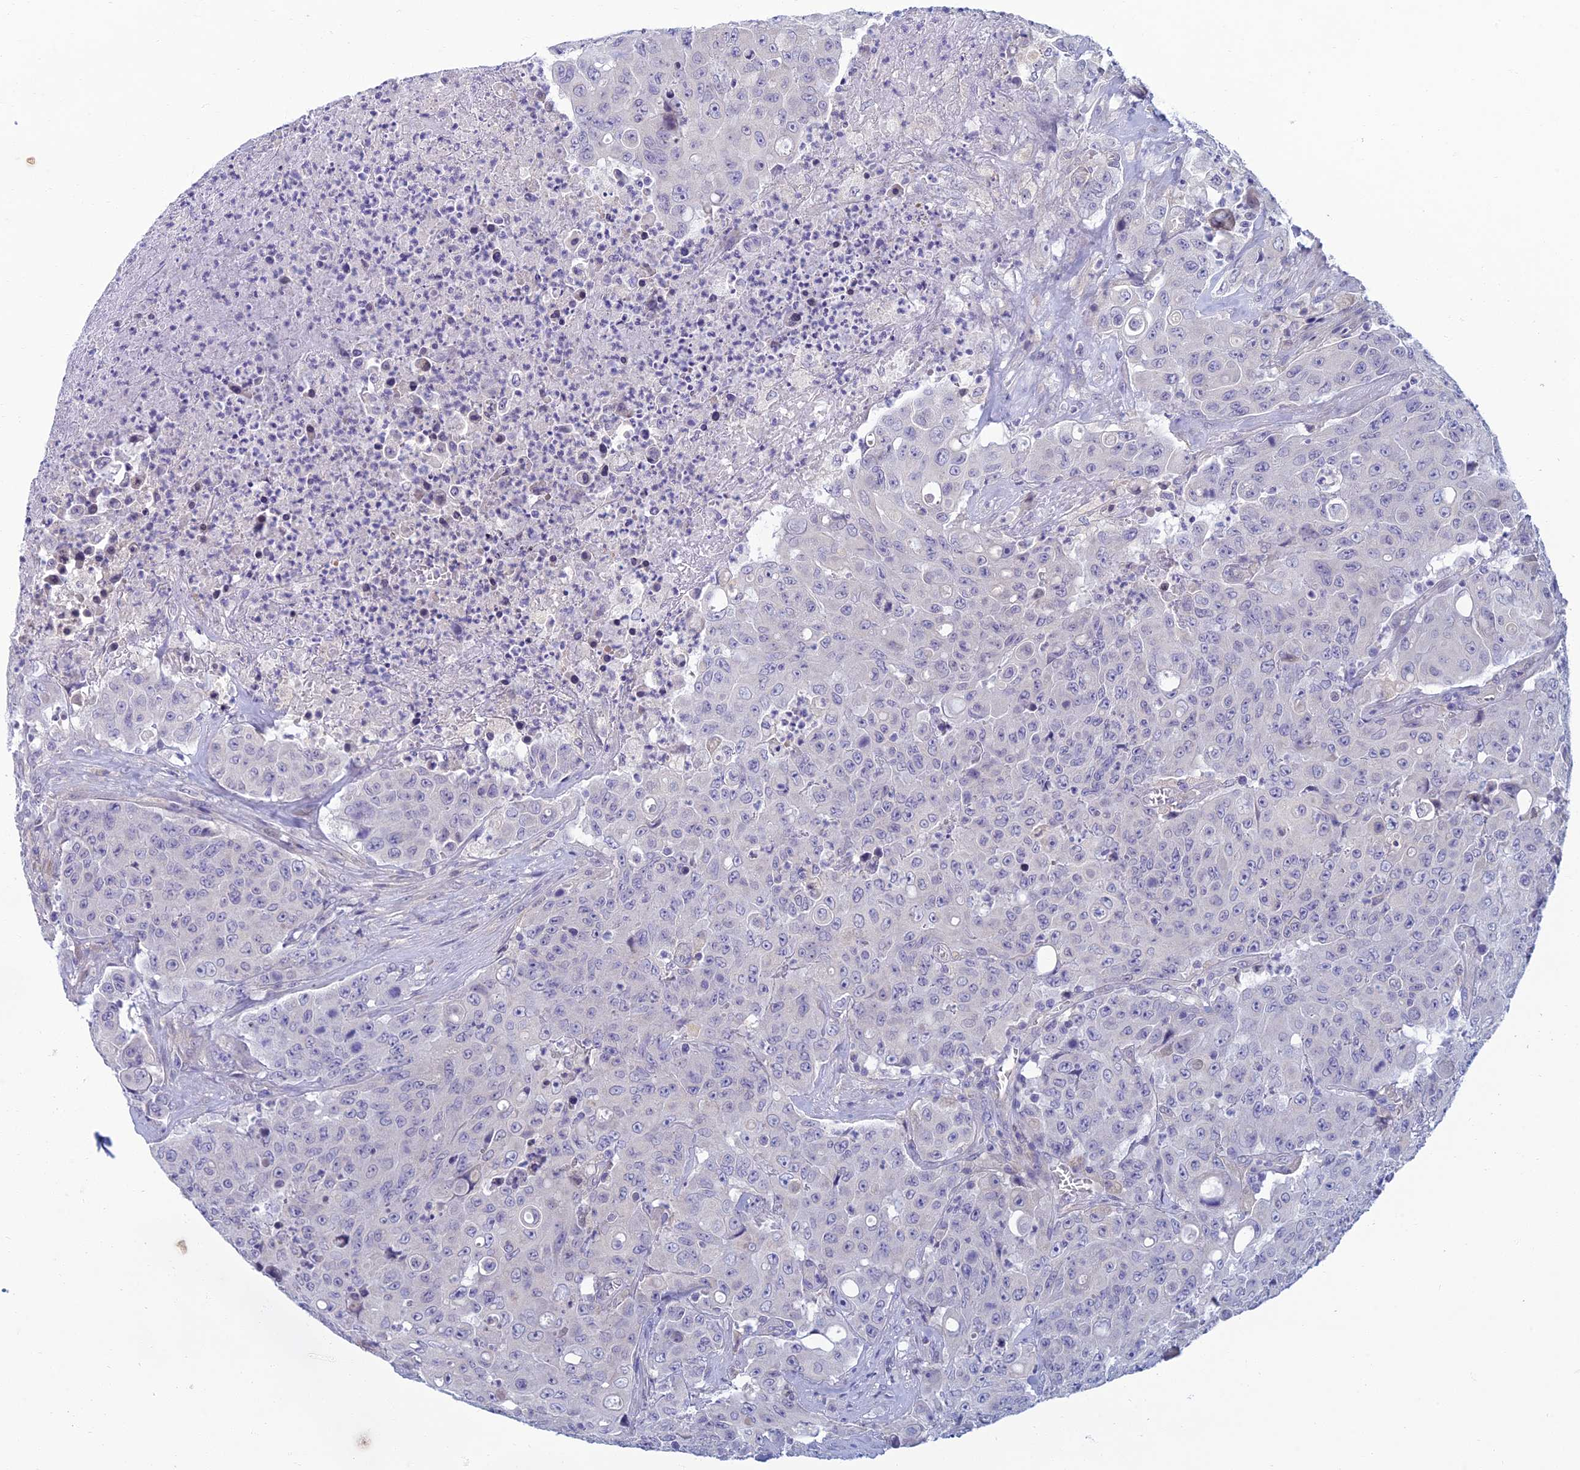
{"staining": {"intensity": "negative", "quantity": "none", "location": "none"}, "tissue": "colorectal cancer", "cell_type": "Tumor cells", "image_type": "cancer", "snomed": [{"axis": "morphology", "description": "Adenocarcinoma, NOS"}, {"axis": "topography", "description": "Colon"}], "caption": "The photomicrograph exhibits no staining of tumor cells in adenocarcinoma (colorectal).", "gene": "SLC25A41", "patient": {"sex": "male", "age": 51}}